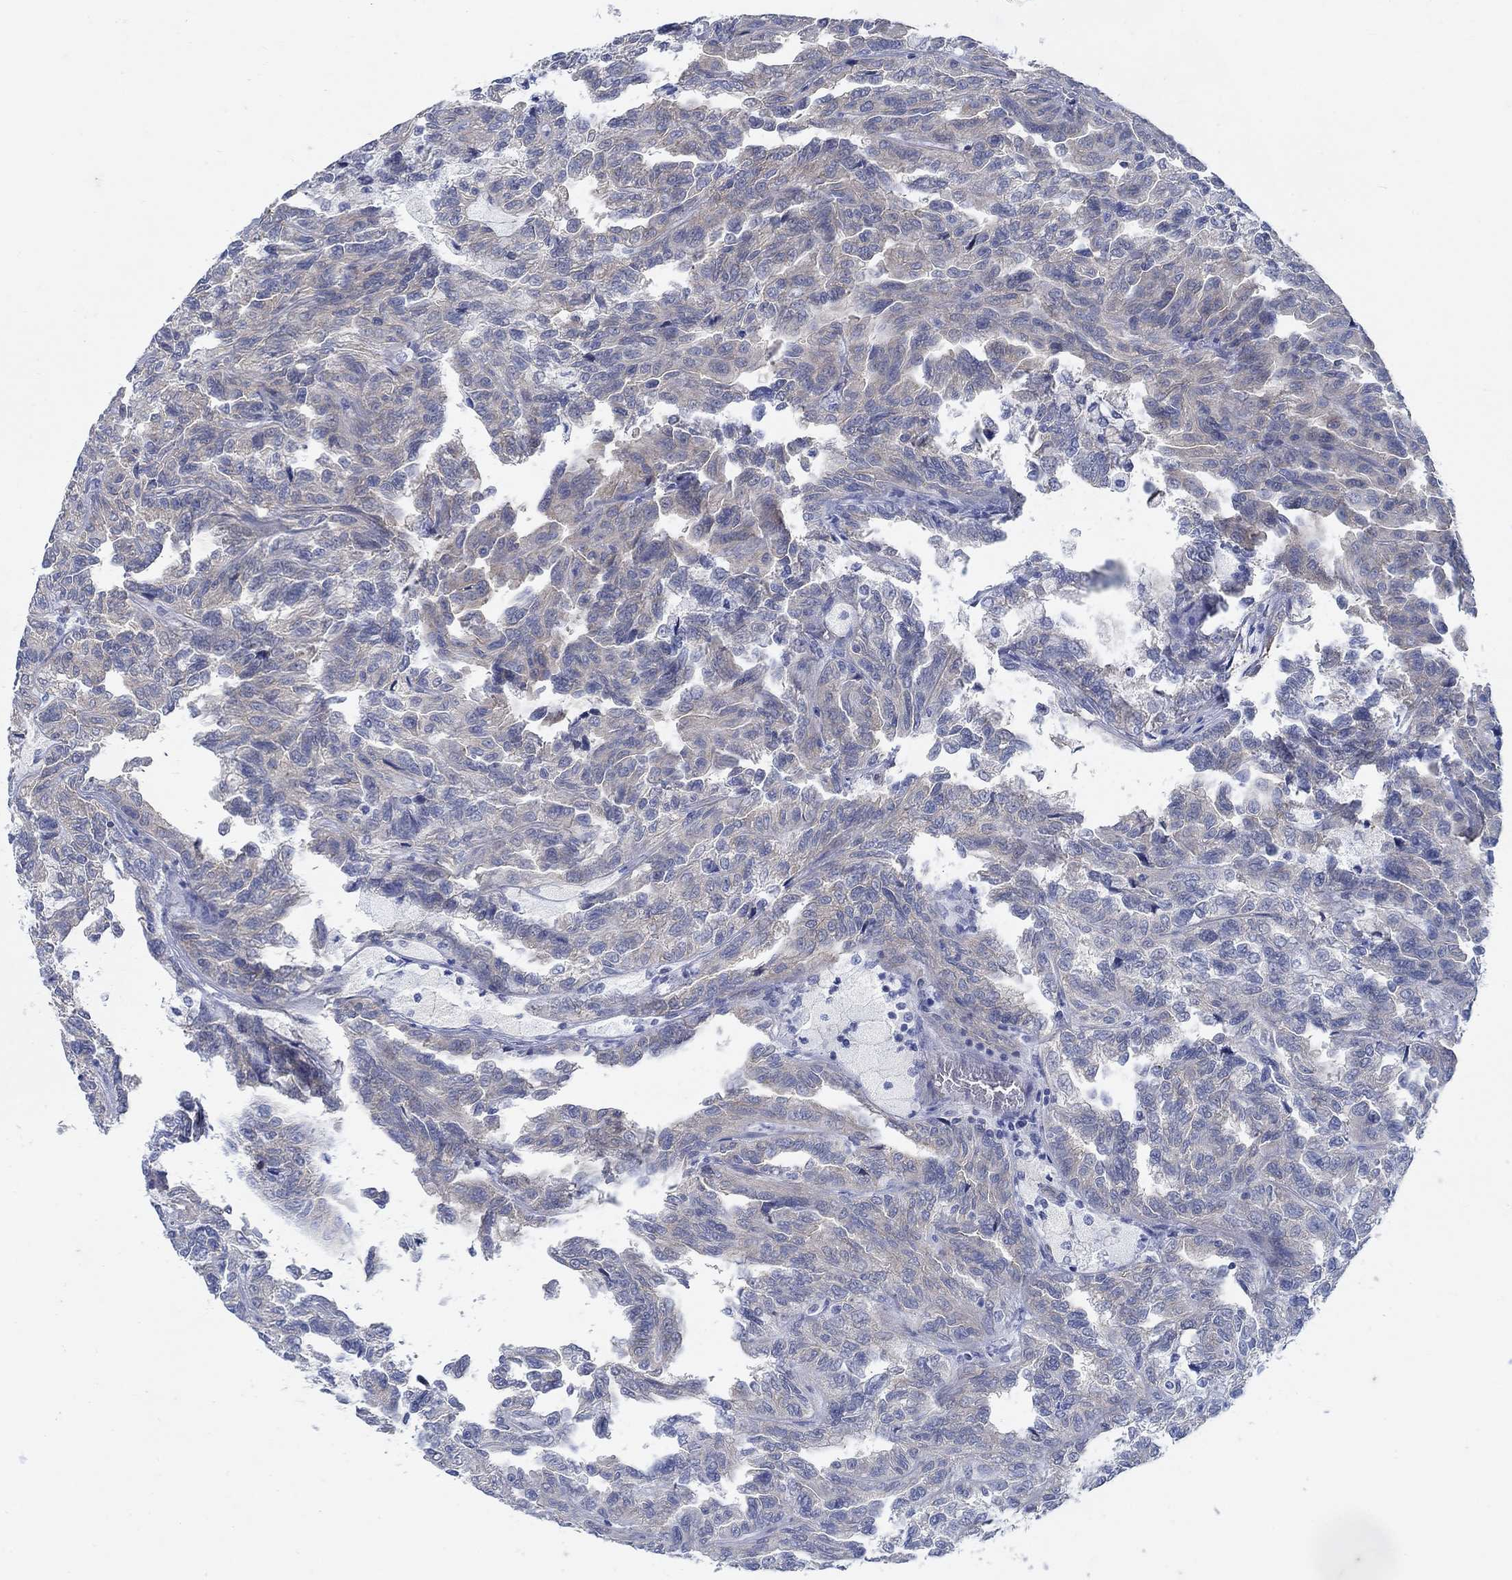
{"staining": {"intensity": "negative", "quantity": "none", "location": "none"}, "tissue": "renal cancer", "cell_type": "Tumor cells", "image_type": "cancer", "snomed": [{"axis": "morphology", "description": "Adenocarcinoma, NOS"}, {"axis": "topography", "description": "Kidney"}], "caption": "High power microscopy histopathology image of an immunohistochemistry (IHC) histopathology image of renal cancer, revealing no significant expression in tumor cells.", "gene": "TMEM198", "patient": {"sex": "male", "age": 79}}